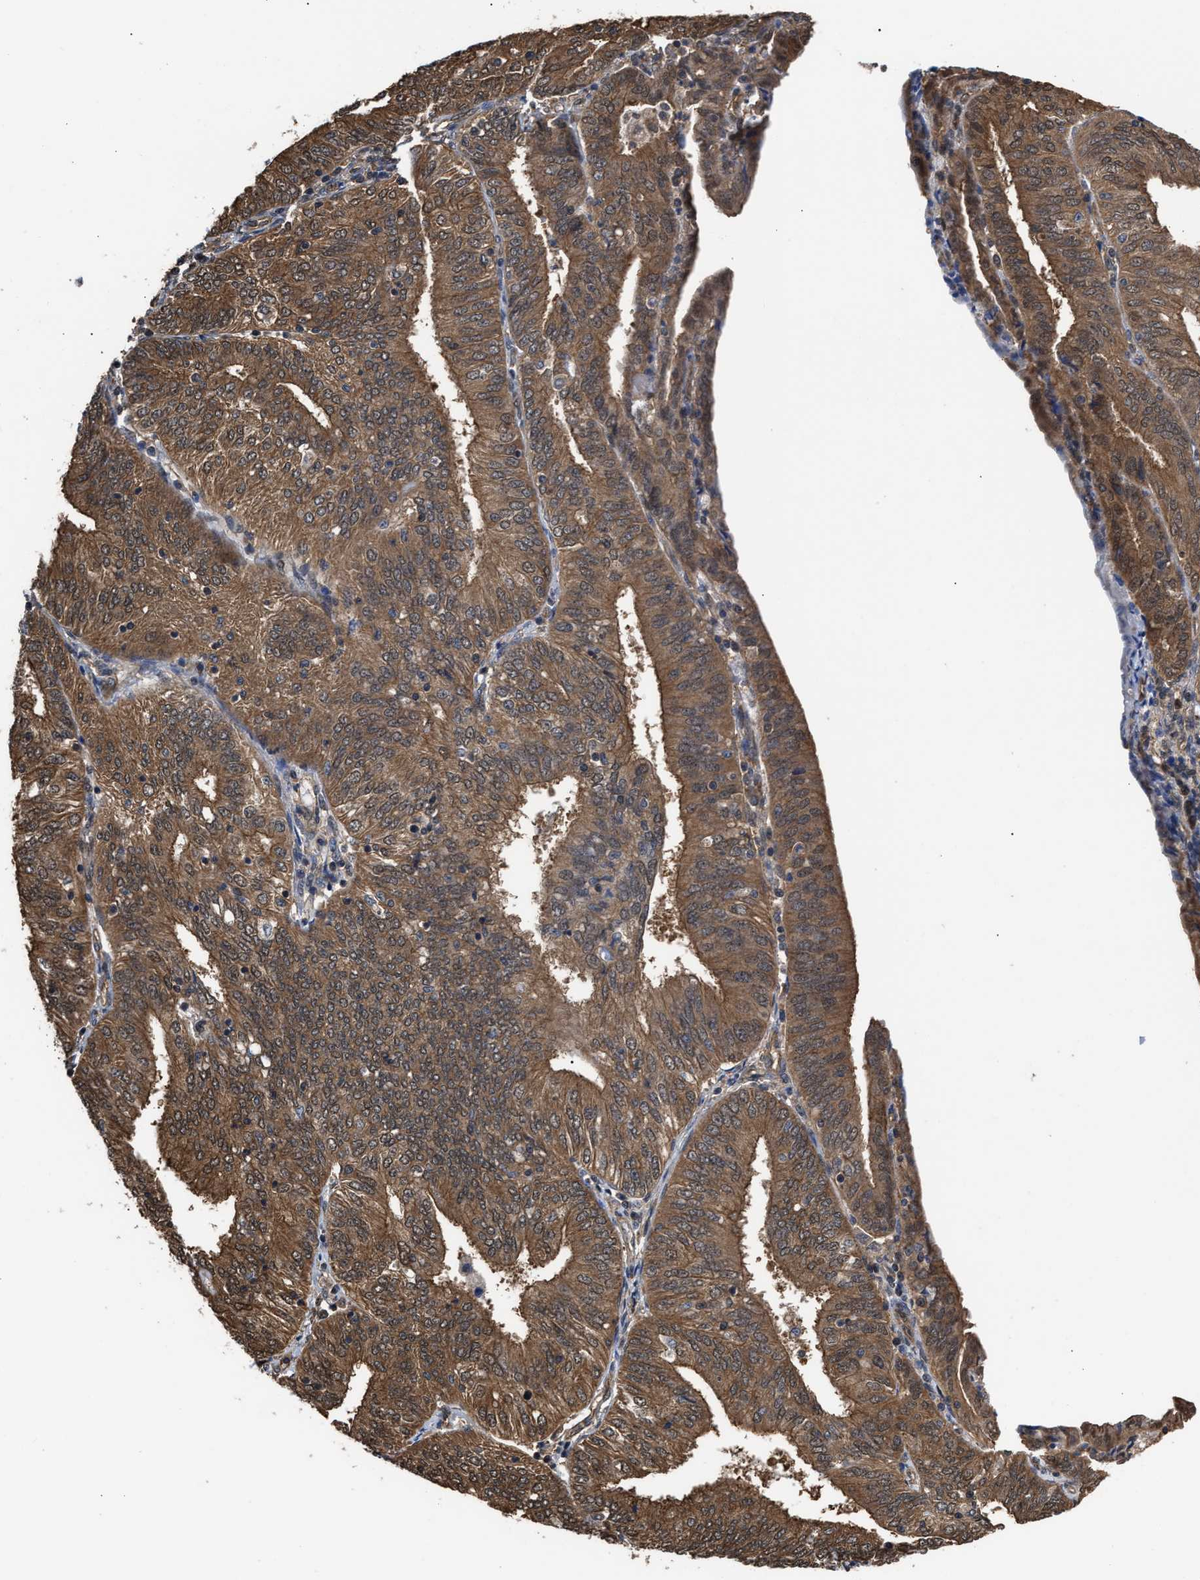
{"staining": {"intensity": "moderate", "quantity": ">75%", "location": "cytoplasmic/membranous,nuclear"}, "tissue": "endometrial cancer", "cell_type": "Tumor cells", "image_type": "cancer", "snomed": [{"axis": "morphology", "description": "Adenocarcinoma, NOS"}, {"axis": "topography", "description": "Endometrium"}], "caption": "Immunohistochemical staining of endometrial adenocarcinoma reveals medium levels of moderate cytoplasmic/membranous and nuclear staining in about >75% of tumor cells. (Brightfield microscopy of DAB IHC at high magnification).", "gene": "SCAI", "patient": {"sex": "female", "age": 58}}